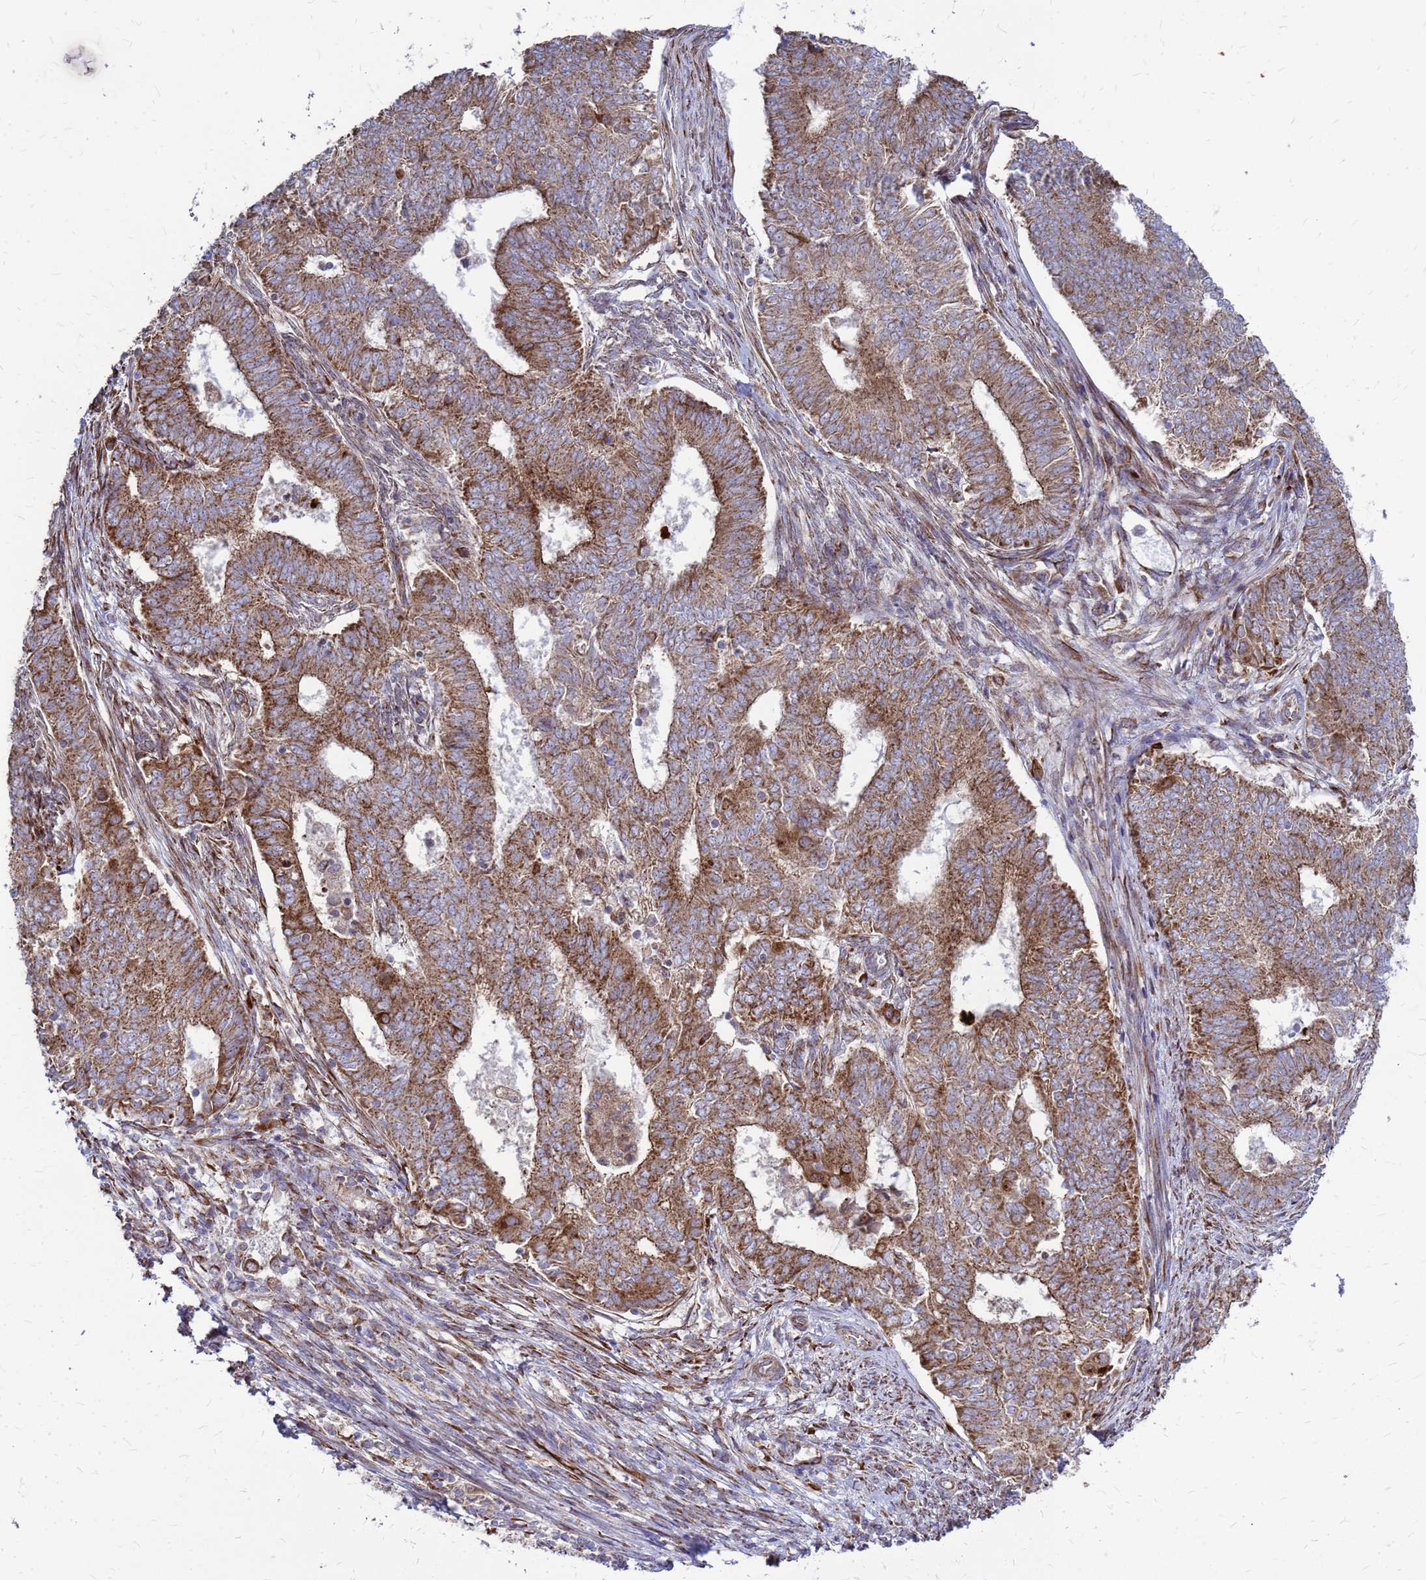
{"staining": {"intensity": "moderate", "quantity": ">75%", "location": "cytoplasmic/membranous"}, "tissue": "endometrial cancer", "cell_type": "Tumor cells", "image_type": "cancer", "snomed": [{"axis": "morphology", "description": "Adenocarcinoma, NOS"}, {"axis": "topography", "description": "Endometrium"}], "caption": "Protein expression analysis of endometrial cancer (adenocarcinoma) shows moderate cytoplasmic/membranous staining in about >75% of tumor cells. (DAB (3,3'-diaminobenzidine) IHC, brown staining for protein, blue staining for nuclei).", "gene": "FSTL4", "patient": {"sex": "female", "age": 62}}